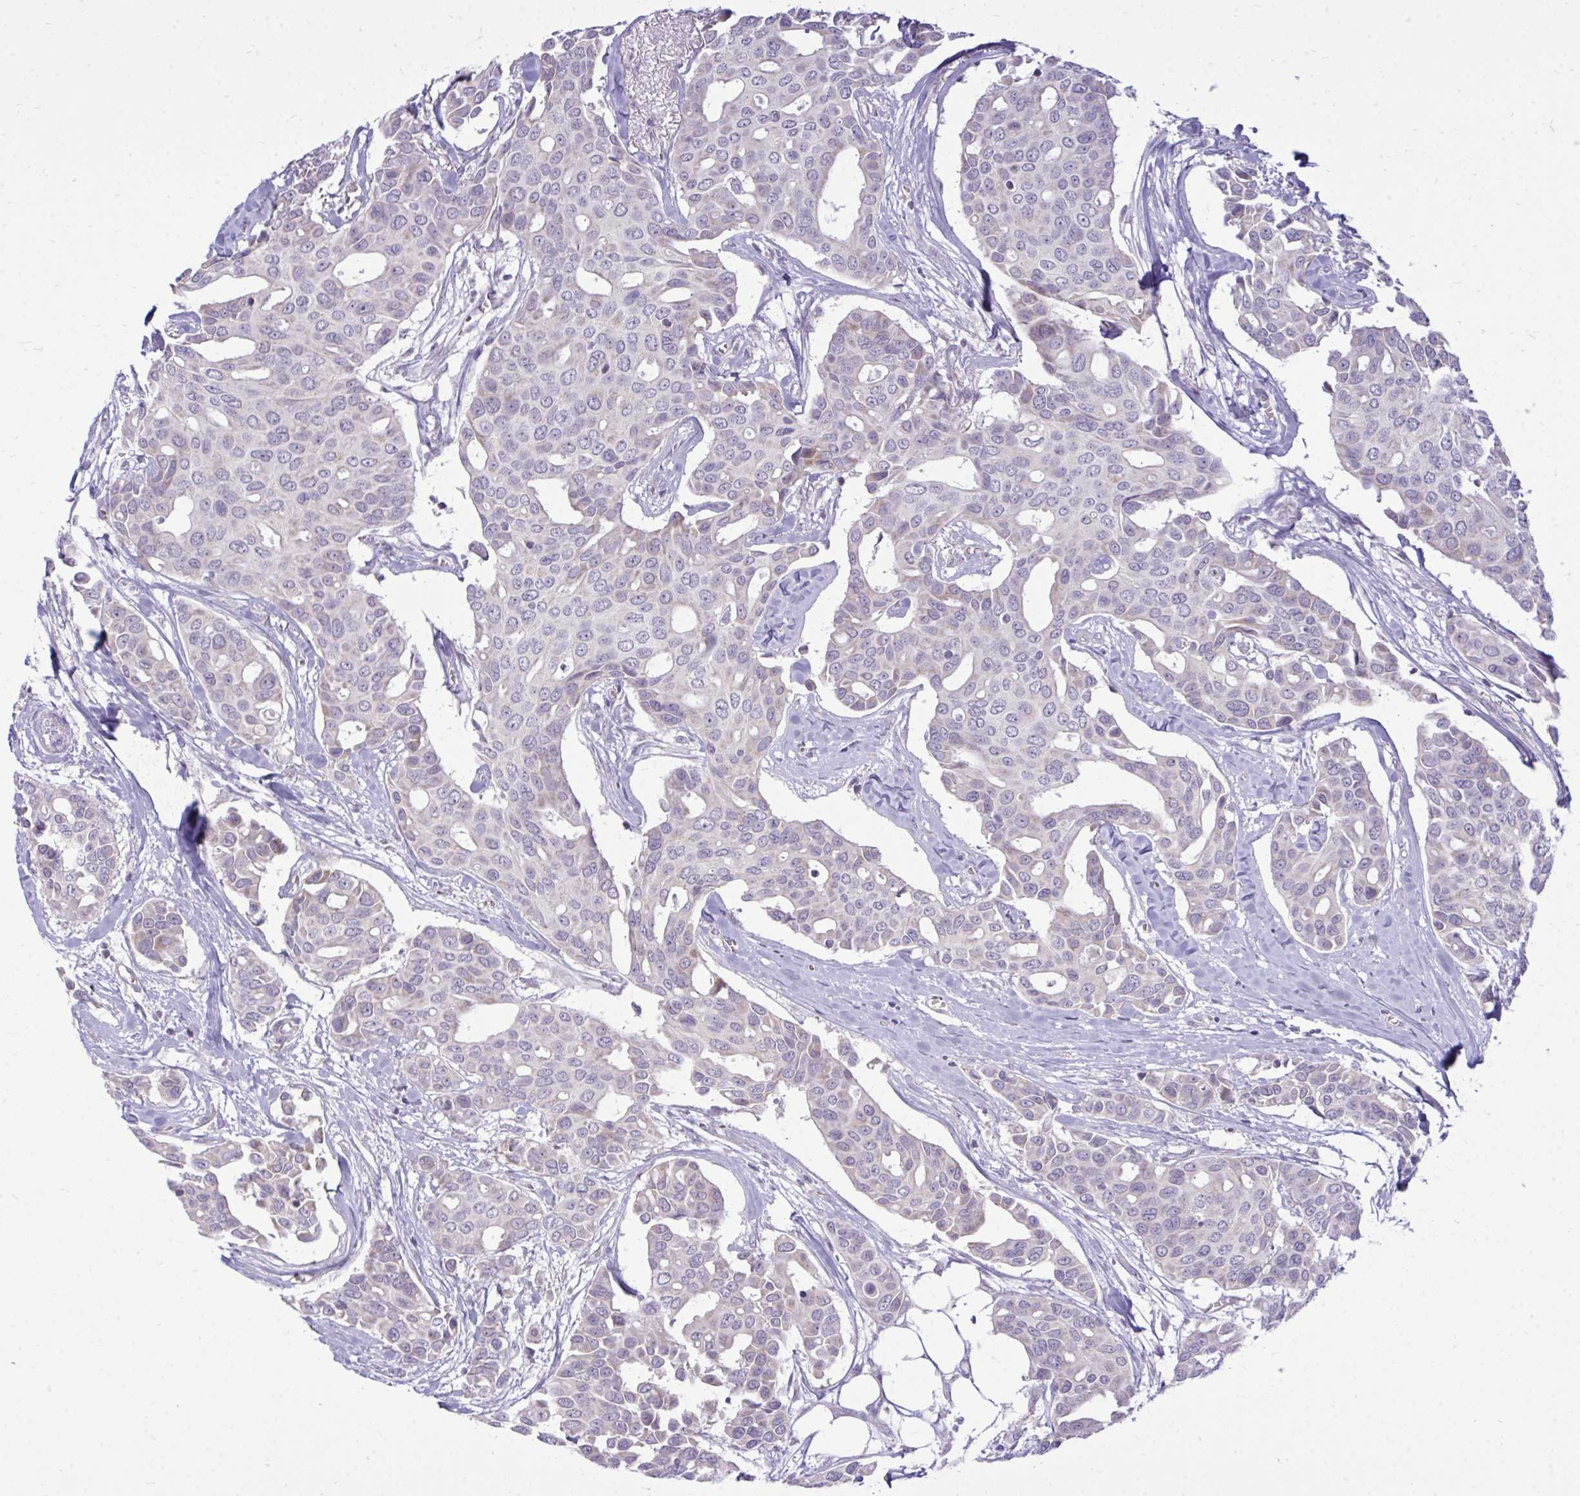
{"staining": {"intensity": "negative", "quantity": "none", "location": "none"}, "tissue": "breast cancer", "cell_type": "Tumor cells", "image_type": "cancer", "snomed": [{"axis": "morphology", "description": "Duct carcinoma"}, {"axis": "topography", "description": "Breast"}], "caption": "Tumor cells are negative for brown protein staining in intraductal carcinoma (breast). (Immunohistochemistry, brightfield microscopy, high magnification).", "gene": "SPTBN2", "patient": {"sex": "female", "age": 54}}